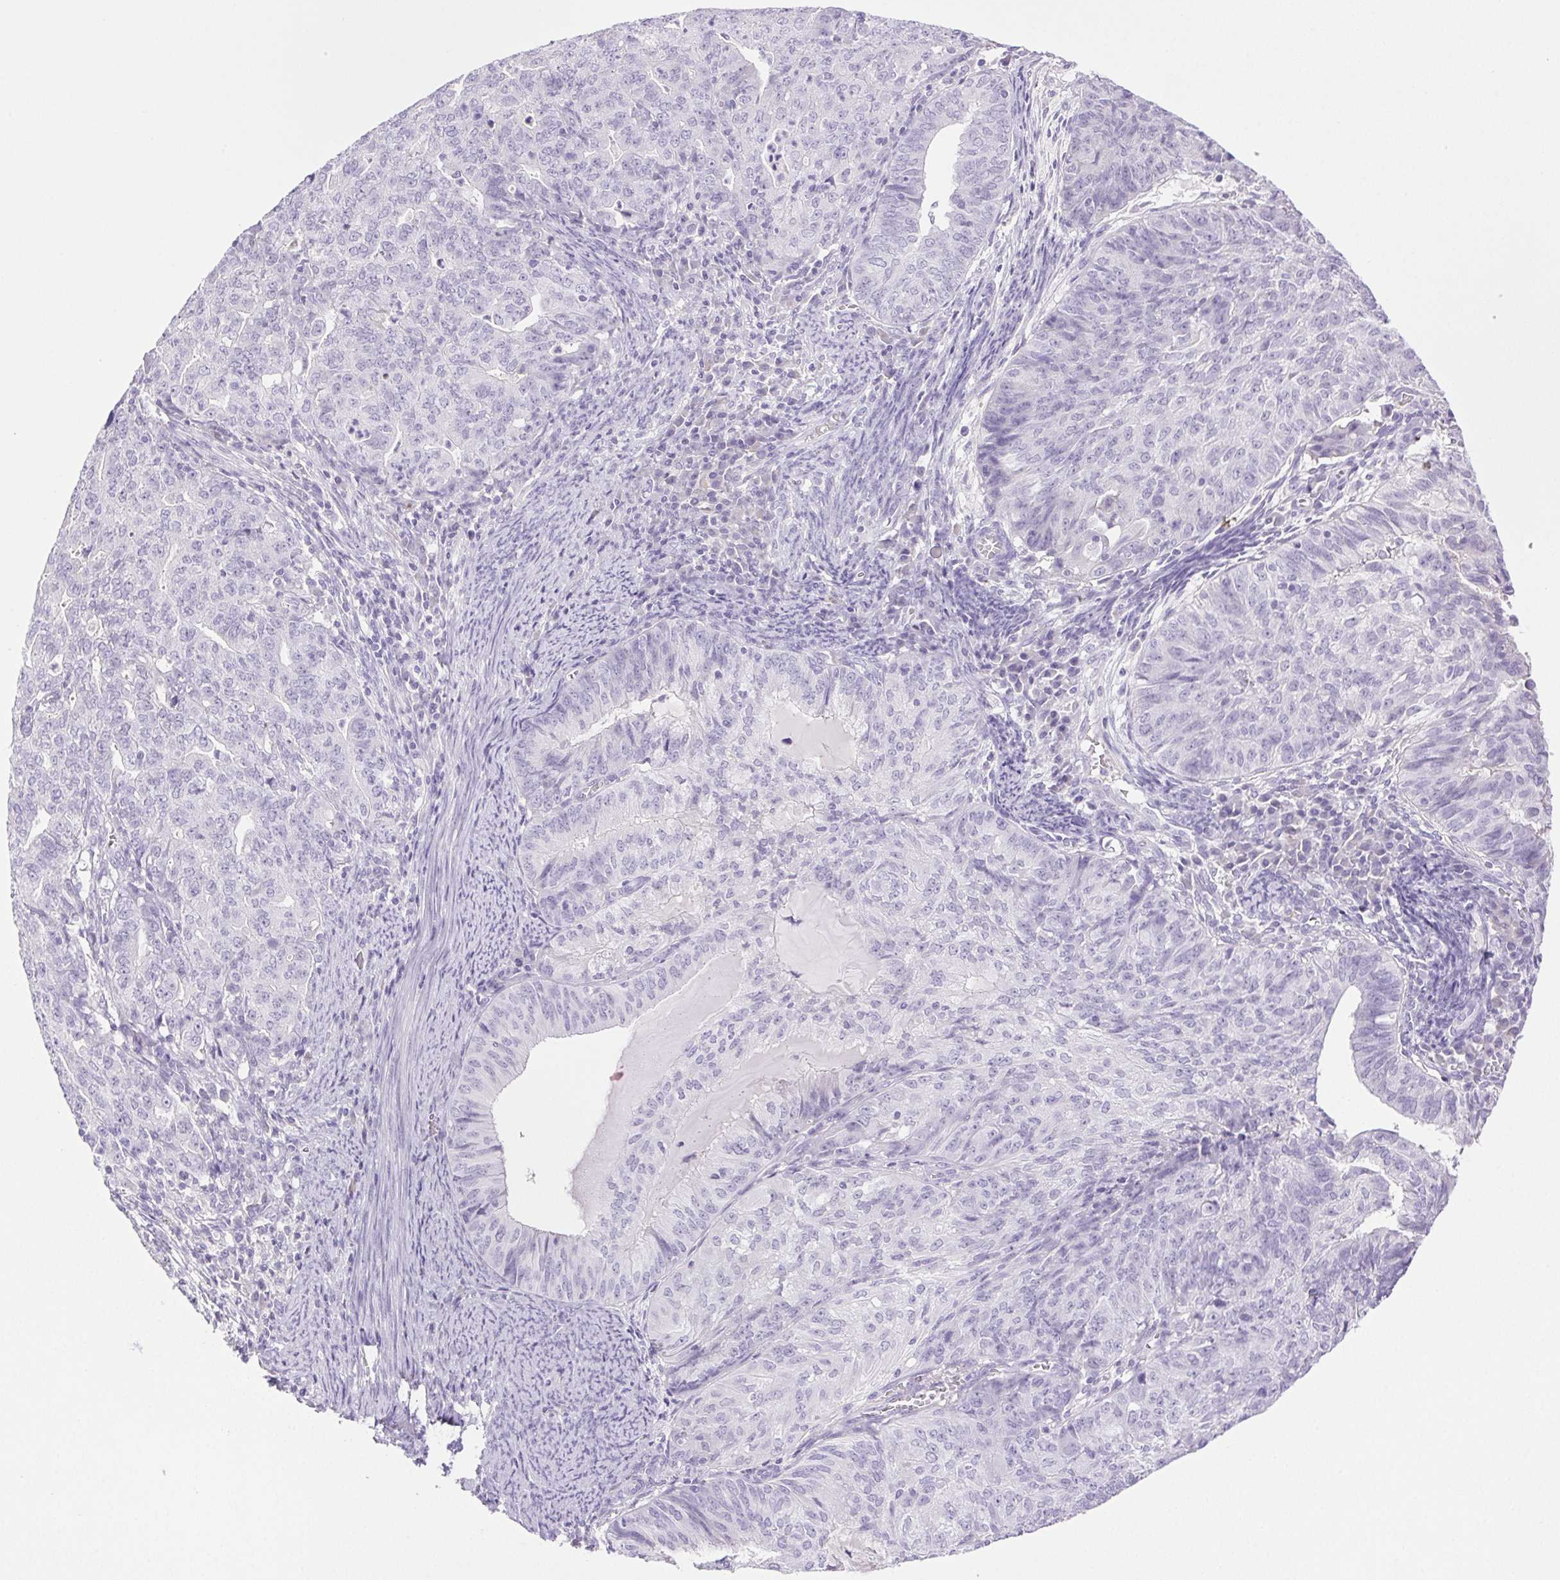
{"staining": {"intensity": "negative", "quantity": "none", "location": "none"}, "tissue": "endometrial cancer", "cell_type": "Tumor cells", "image_type": "cancer", "snomed": [{"axis": "morphology", "description": "Adenocarcinoma, NOS"}, {"axis": "topography", "description": "Endometrium"}], "caption": "Immunohistochemistry (IHC) micrograph of human adenocarcinoma (endometrial) stained for a protein (brown), which demonstrates no expression in tumor cells.", "gene": "PAPPA2", "patient": {"sex": "female", "age": 82}}